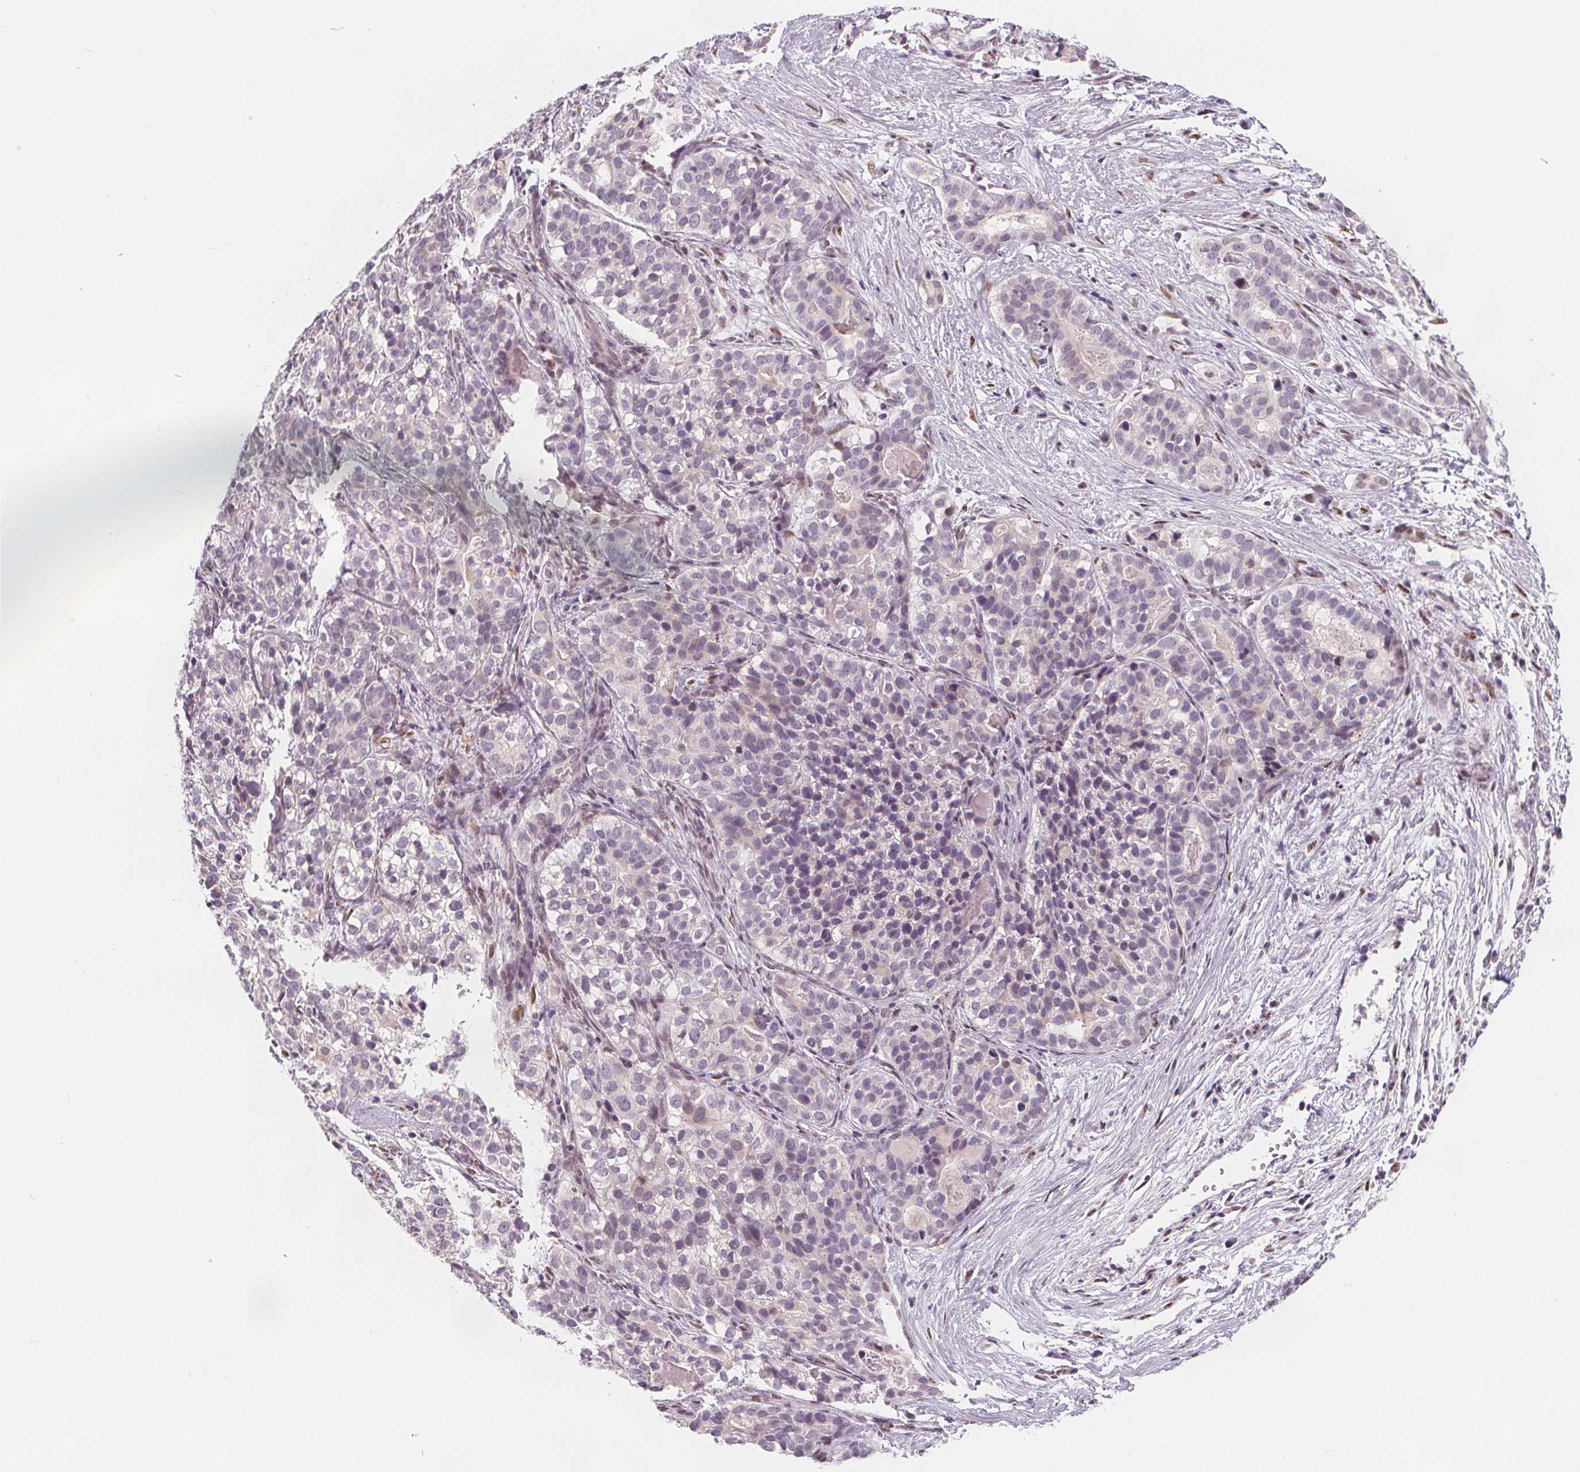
{"staining": {"intensity": "negative", "quantity": "none", "location": "none"}, "tissue": "liver cancer", "cell_type": "Tumor cells", "image_type": "cancer", "snomed": [{"axis": "morphology", "description": "Cholangiocarcinoma"}, {"axis": "topography", "description": "Liver"}], "caption": "There is no significant staining in tumor cells of liver cholangiocarcinoma.", "gene": "DRC3", "patient": {"sex": "male", "age": 56}}